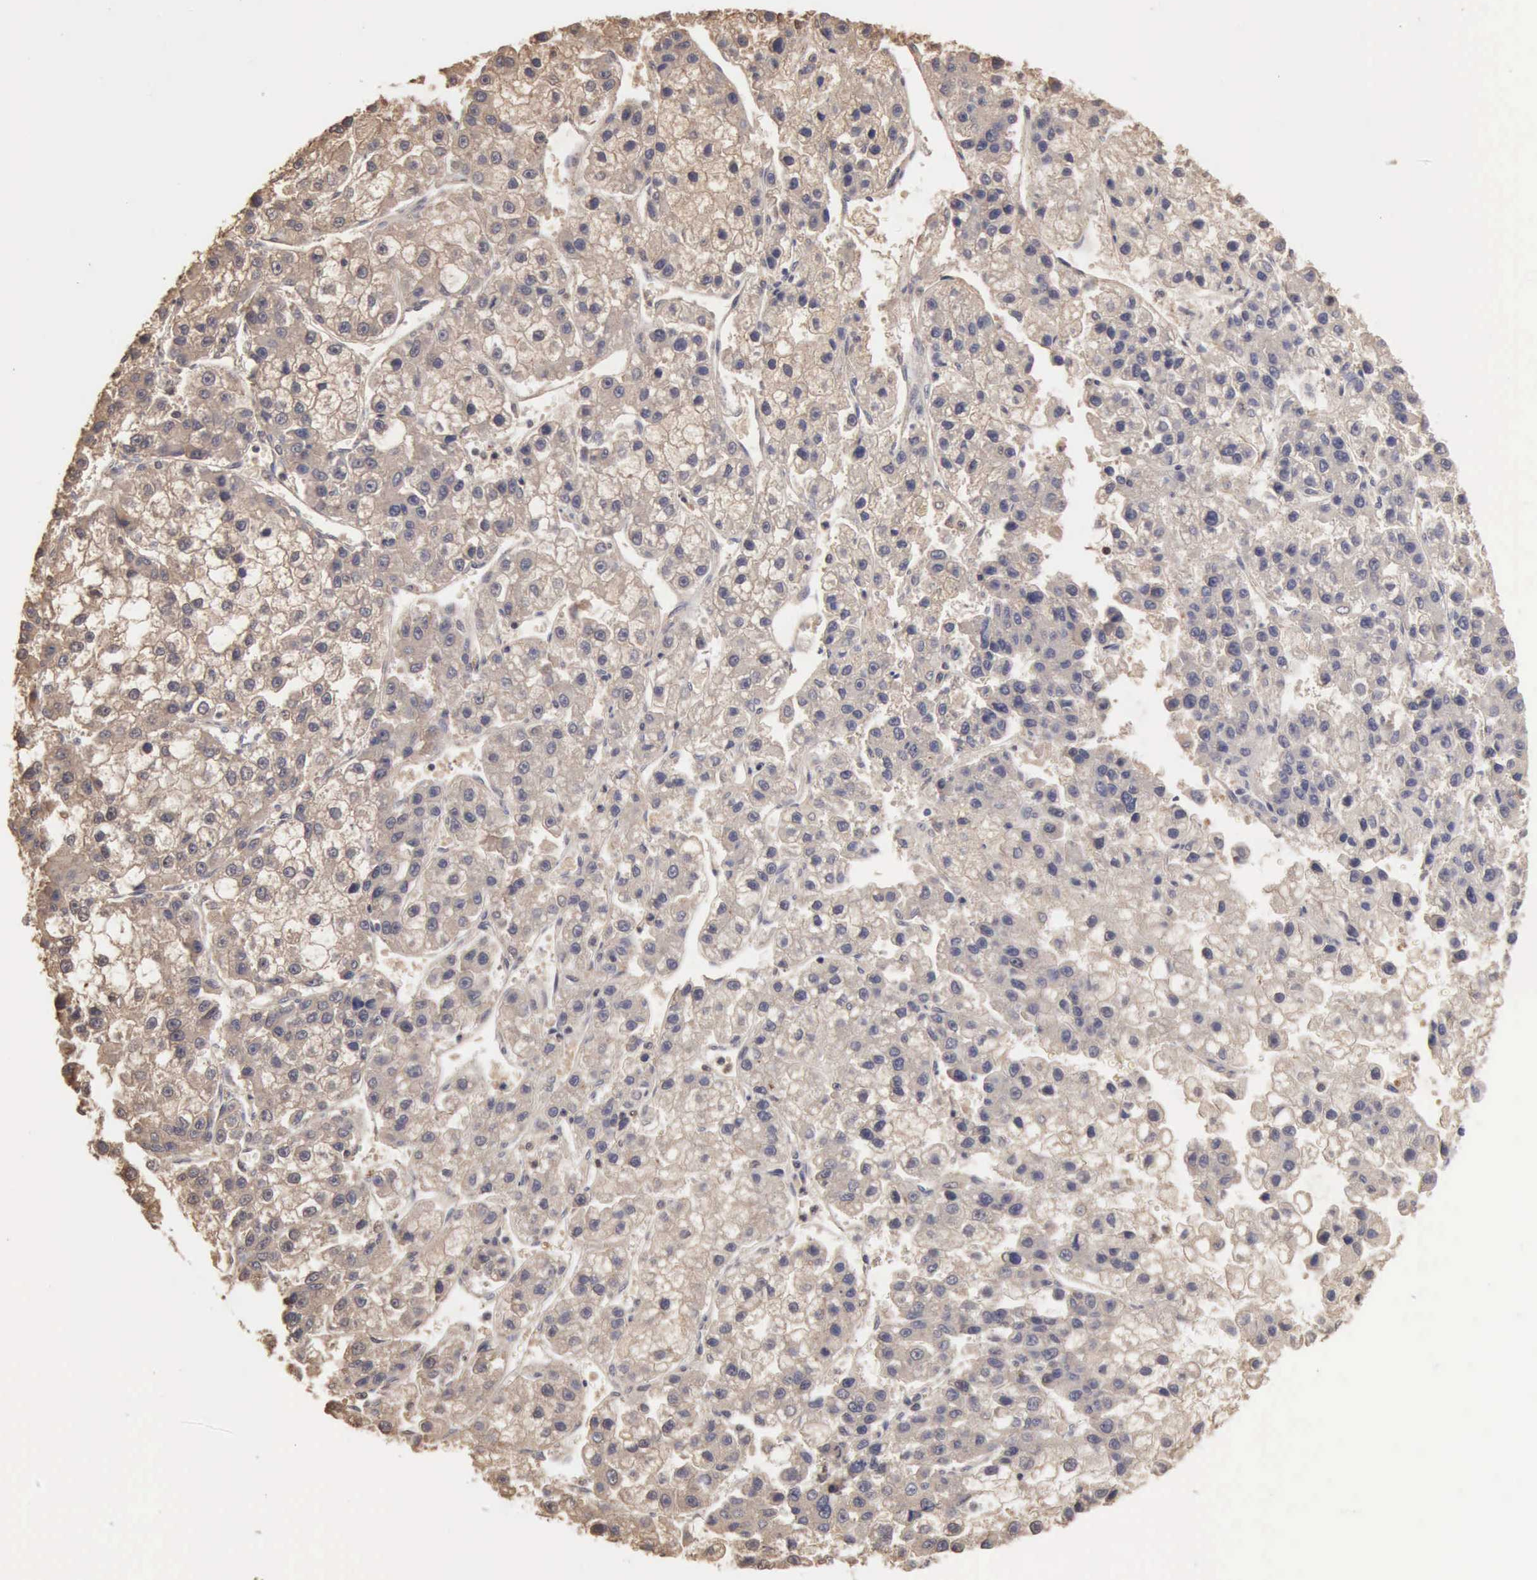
{"staining": {"intensity": "weak", "quantity": ">75%", "location": "cytoplasmic/membranous"}, "tissue": "liver cancer", "cell_type": "Tumor cells", "image_type": "cancer", "snomed": [{"axis": "morphology", "description": "Carcinoma, Hepatocellular, NOS"}, {"axis": "topography", "description": "Liver"}], "caption": "Weak cytoplasmic/membranous positivity for a protein is identified in approximately >75% of tumor cells of liver cancer using IHC.", "gene": "SERPINA1", "patient": {"sex": "female", "age": 66}}